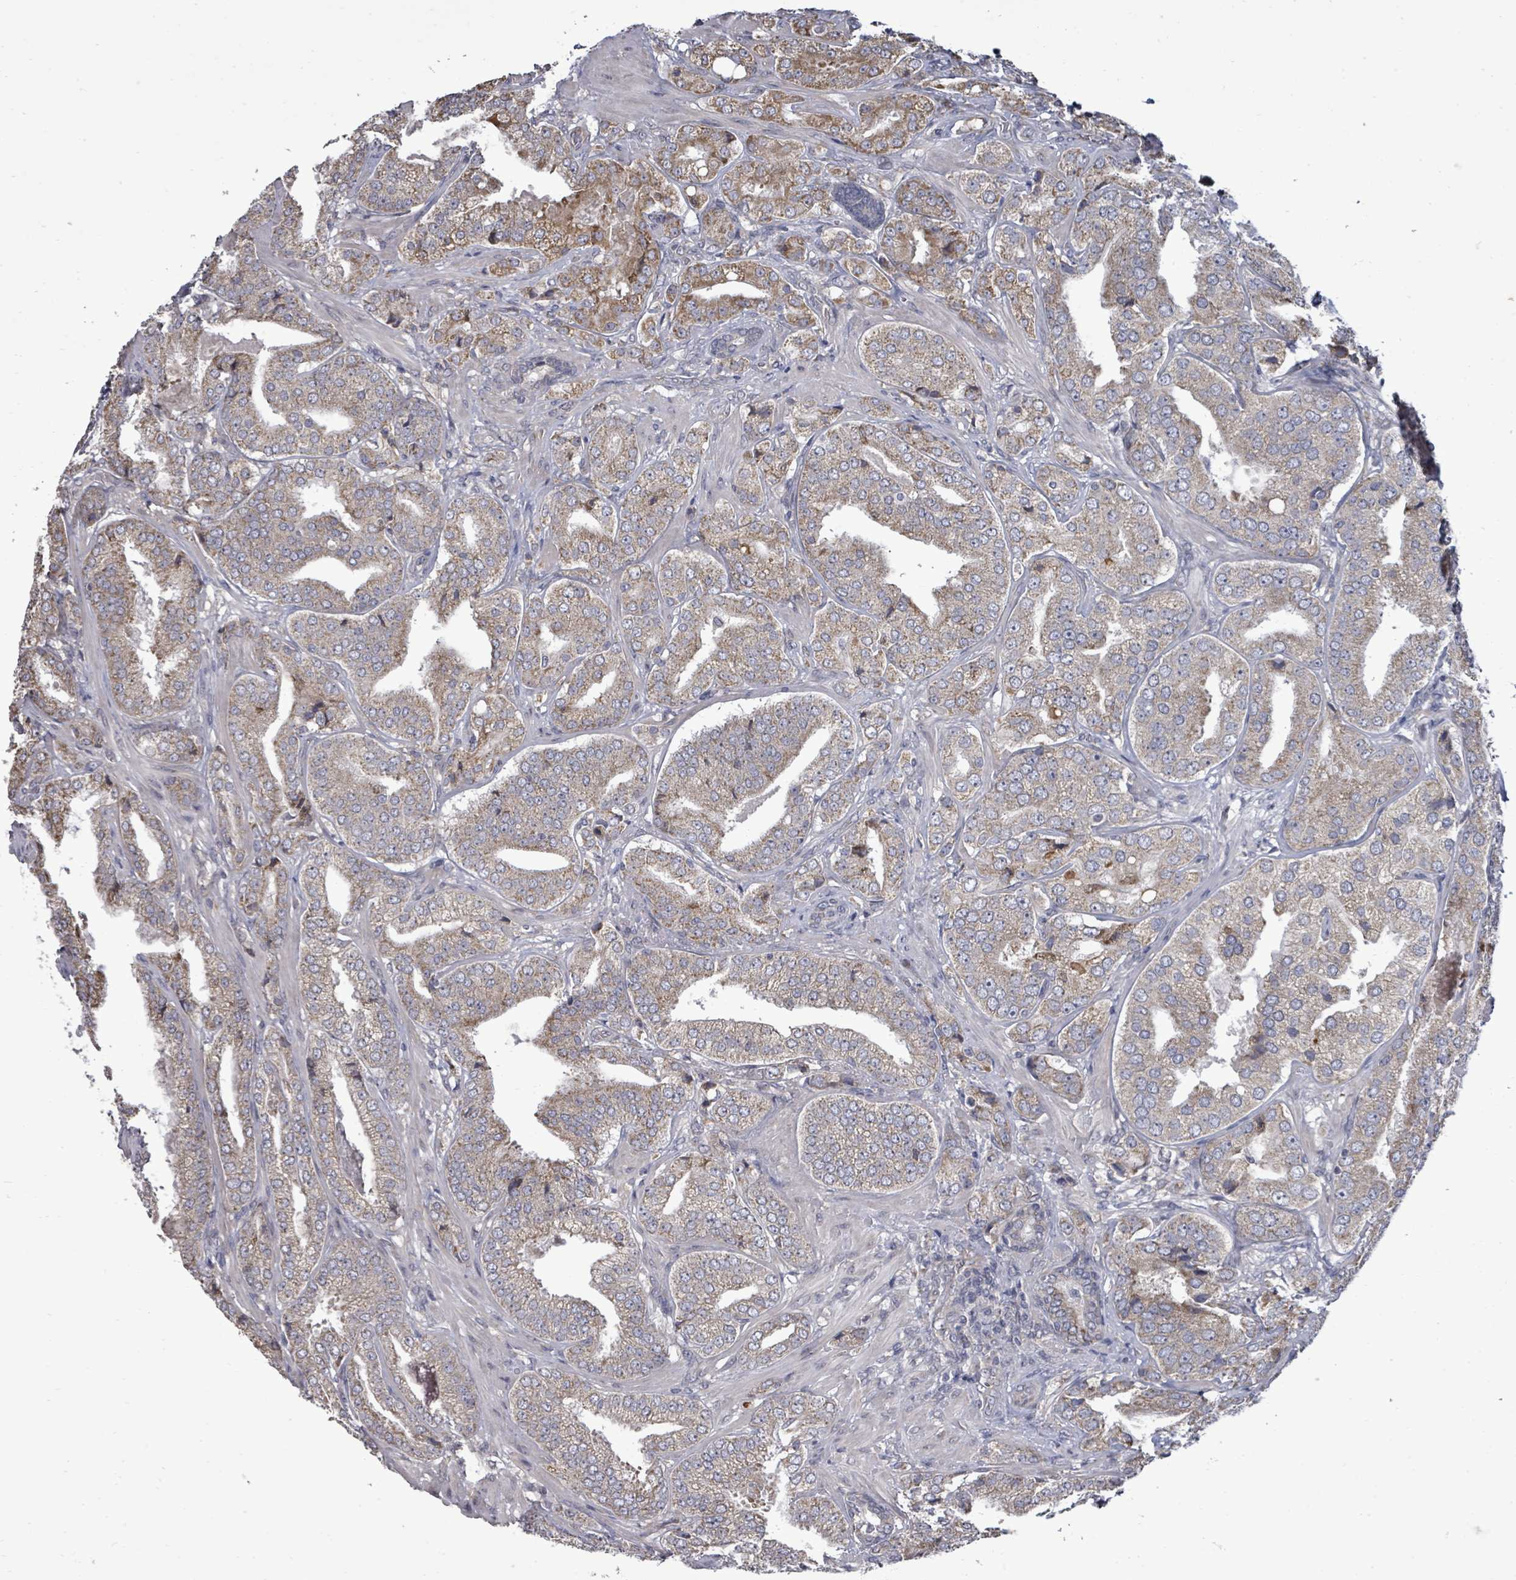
{"staining": {"intensity": "moderate", "quantity": "25%-75%", "location": "cytoplasmic/membranous"}, "tissue": "prostate cancer", "cell_type": "Tumor cells", "image_type": "cancer", "snomed": [{"axis": "morphology", "description": "Adenocarcinoma, High grade"}, {"axis": "topography", "description": "Prostate"}], "caption": "A photomicrograph of adenocarcinoma (high-grade) (prostate) stained for a protein demonstrates moderate cytoplasmic/membranous brown staining in tumor cells.", "gene": "POMGNT2", "patient": {"sex": "male", "age": 63}}